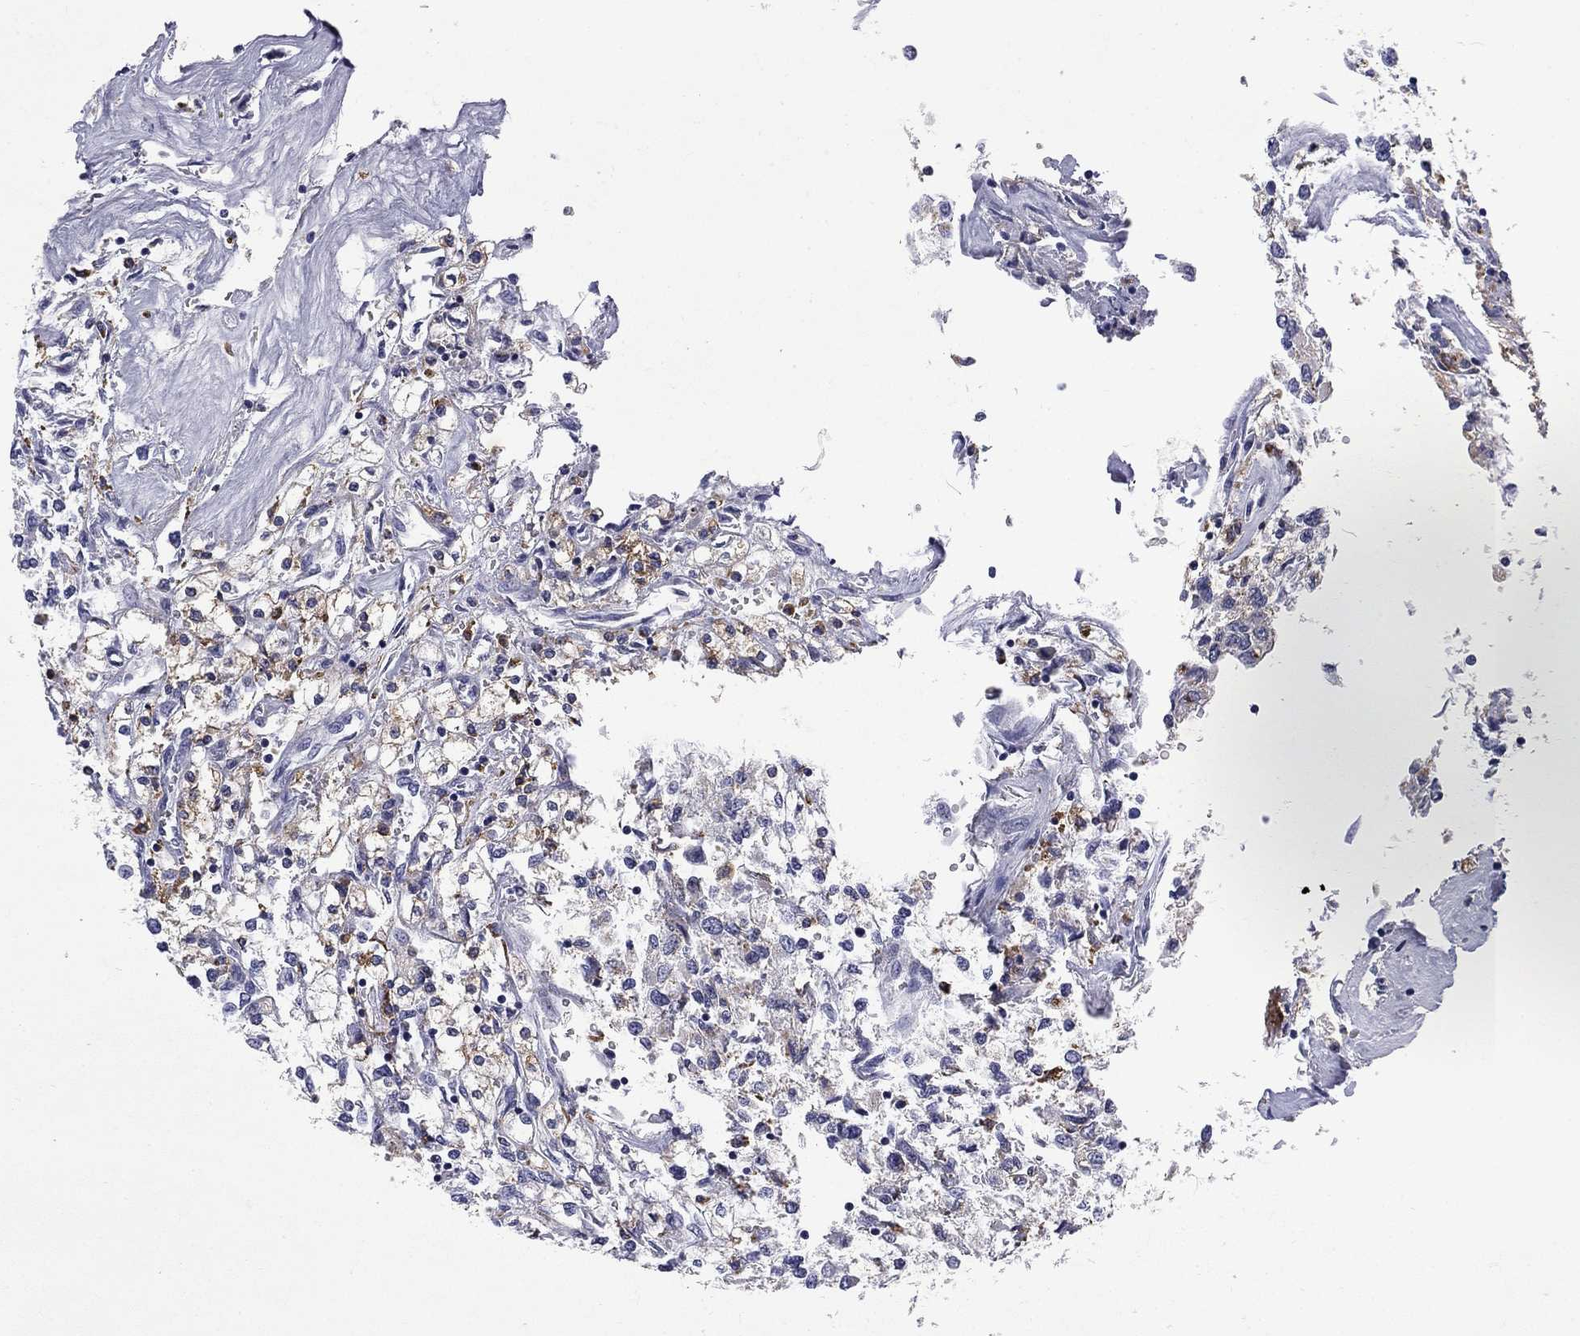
{"staining": {"intensity": "moderate", "quantity": "<25%", "location": "cytoplasmic/membranous"}, "tissue": "renal cancer", "cell_type": "Tumor cells", "image_type": "cancer", "snomed": [{"axis": "morphology", "description": "Adenocarcinoma, NOS"}, {"axis": "topography", "description": "Kidney"}], "caption": "About <25% of tumor cells in human renal cancer exhibit moderate cytoplasmic/membranous protein staining as visualized by brown immunohistochemical staining.", "gene": "MADCAM1", "patient": {"sex": "male", "age": 80}}